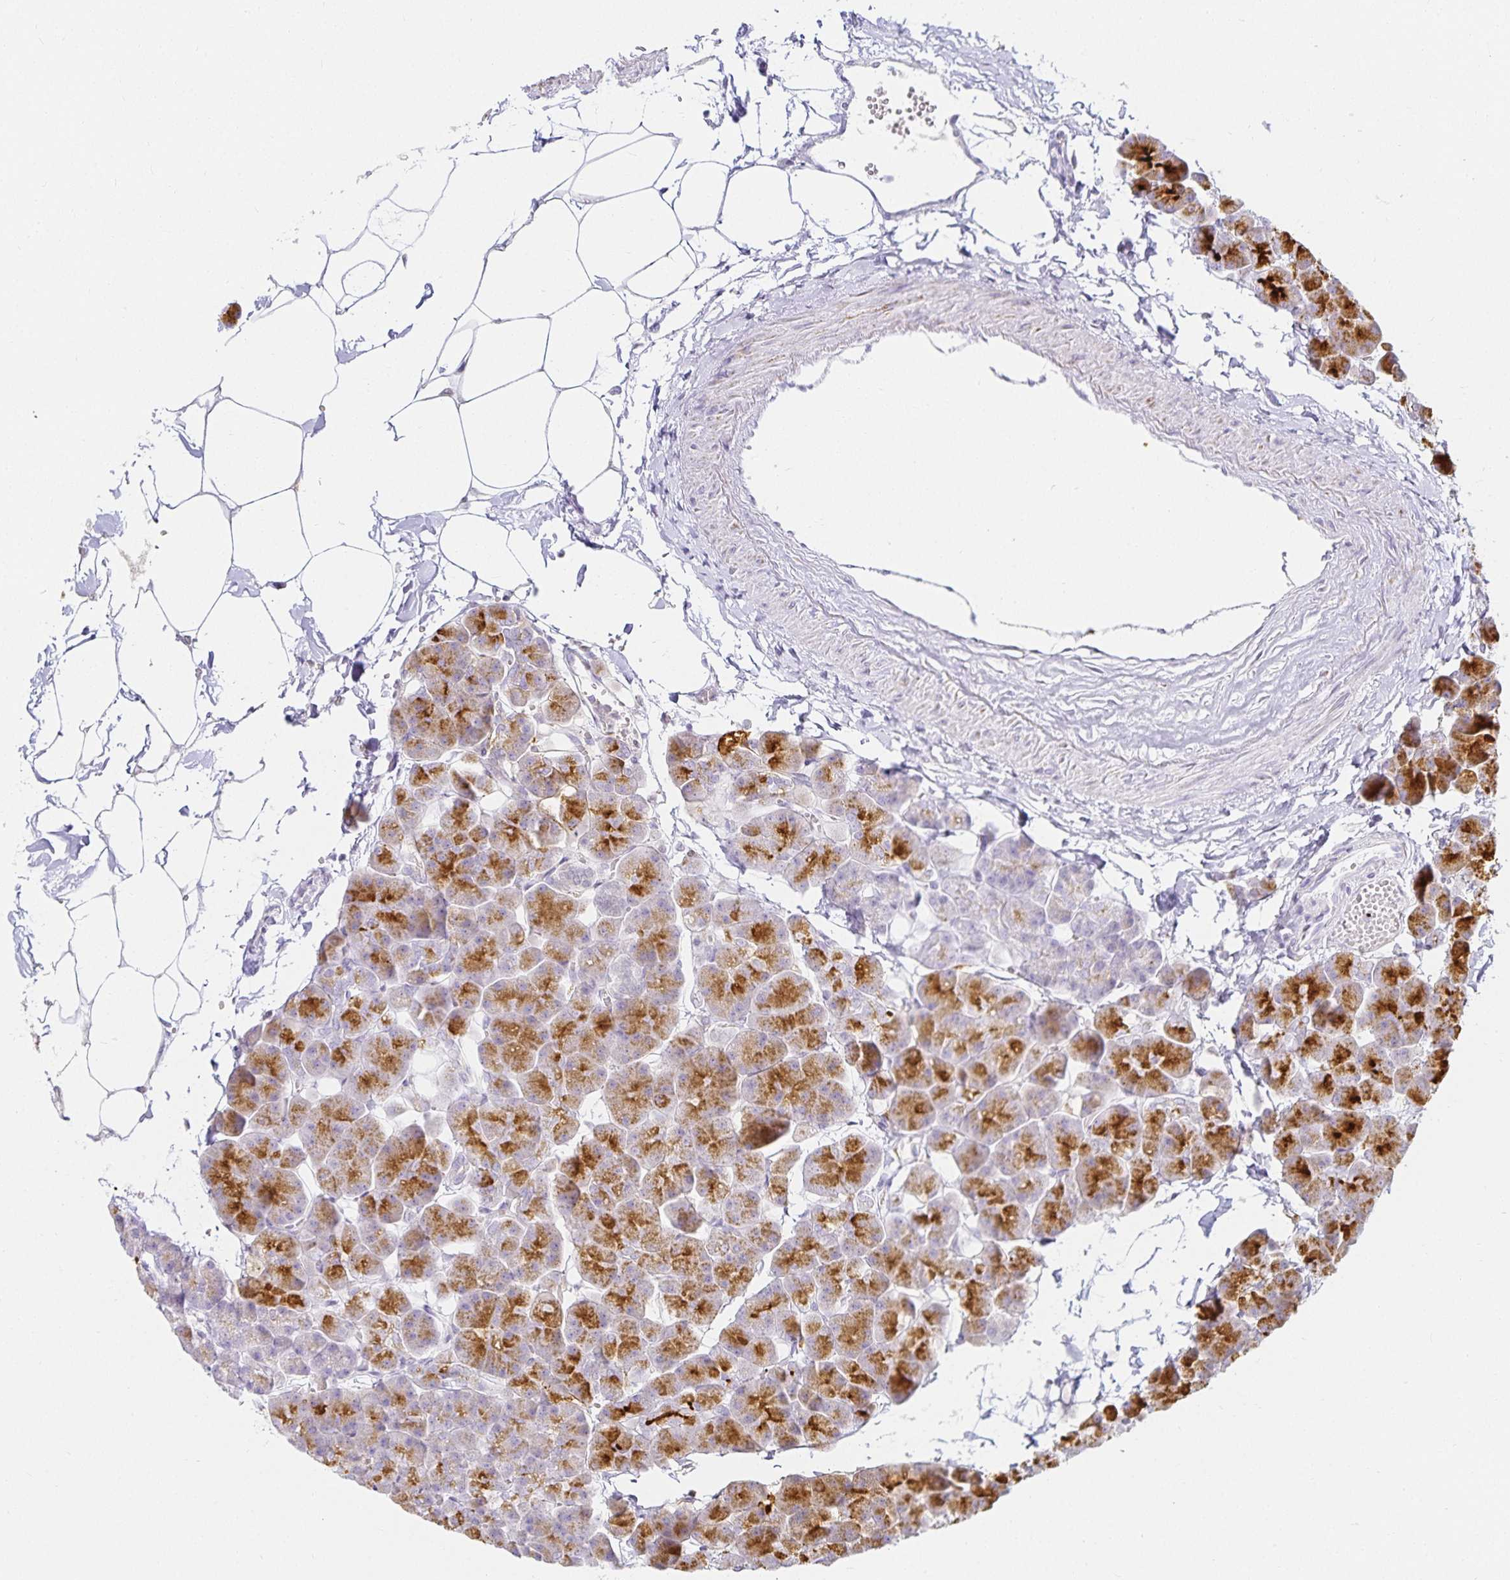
{"staining": {"intensity": "strong", "quantity": ">75%", "location": "cytoplasmic/membranous"}, "tissue": "pancreas", "cell_type": "Exocrine glandular cells", "image_type": "normal", "snomed": [{"axis": "morphology", "description": "Normal tissue, NOS"}, {"axis": "topography", "description": "Pancreas"}], "caption": "This histopathology image displays immunohistochemistry (IHC) staining of benign pancreas, with high strong cytoplasmic/membranous positivity in approximately >75% of exocrine glandular cells.", "gene": "GP2", "patient": {"sex": "male", "age": 35}}